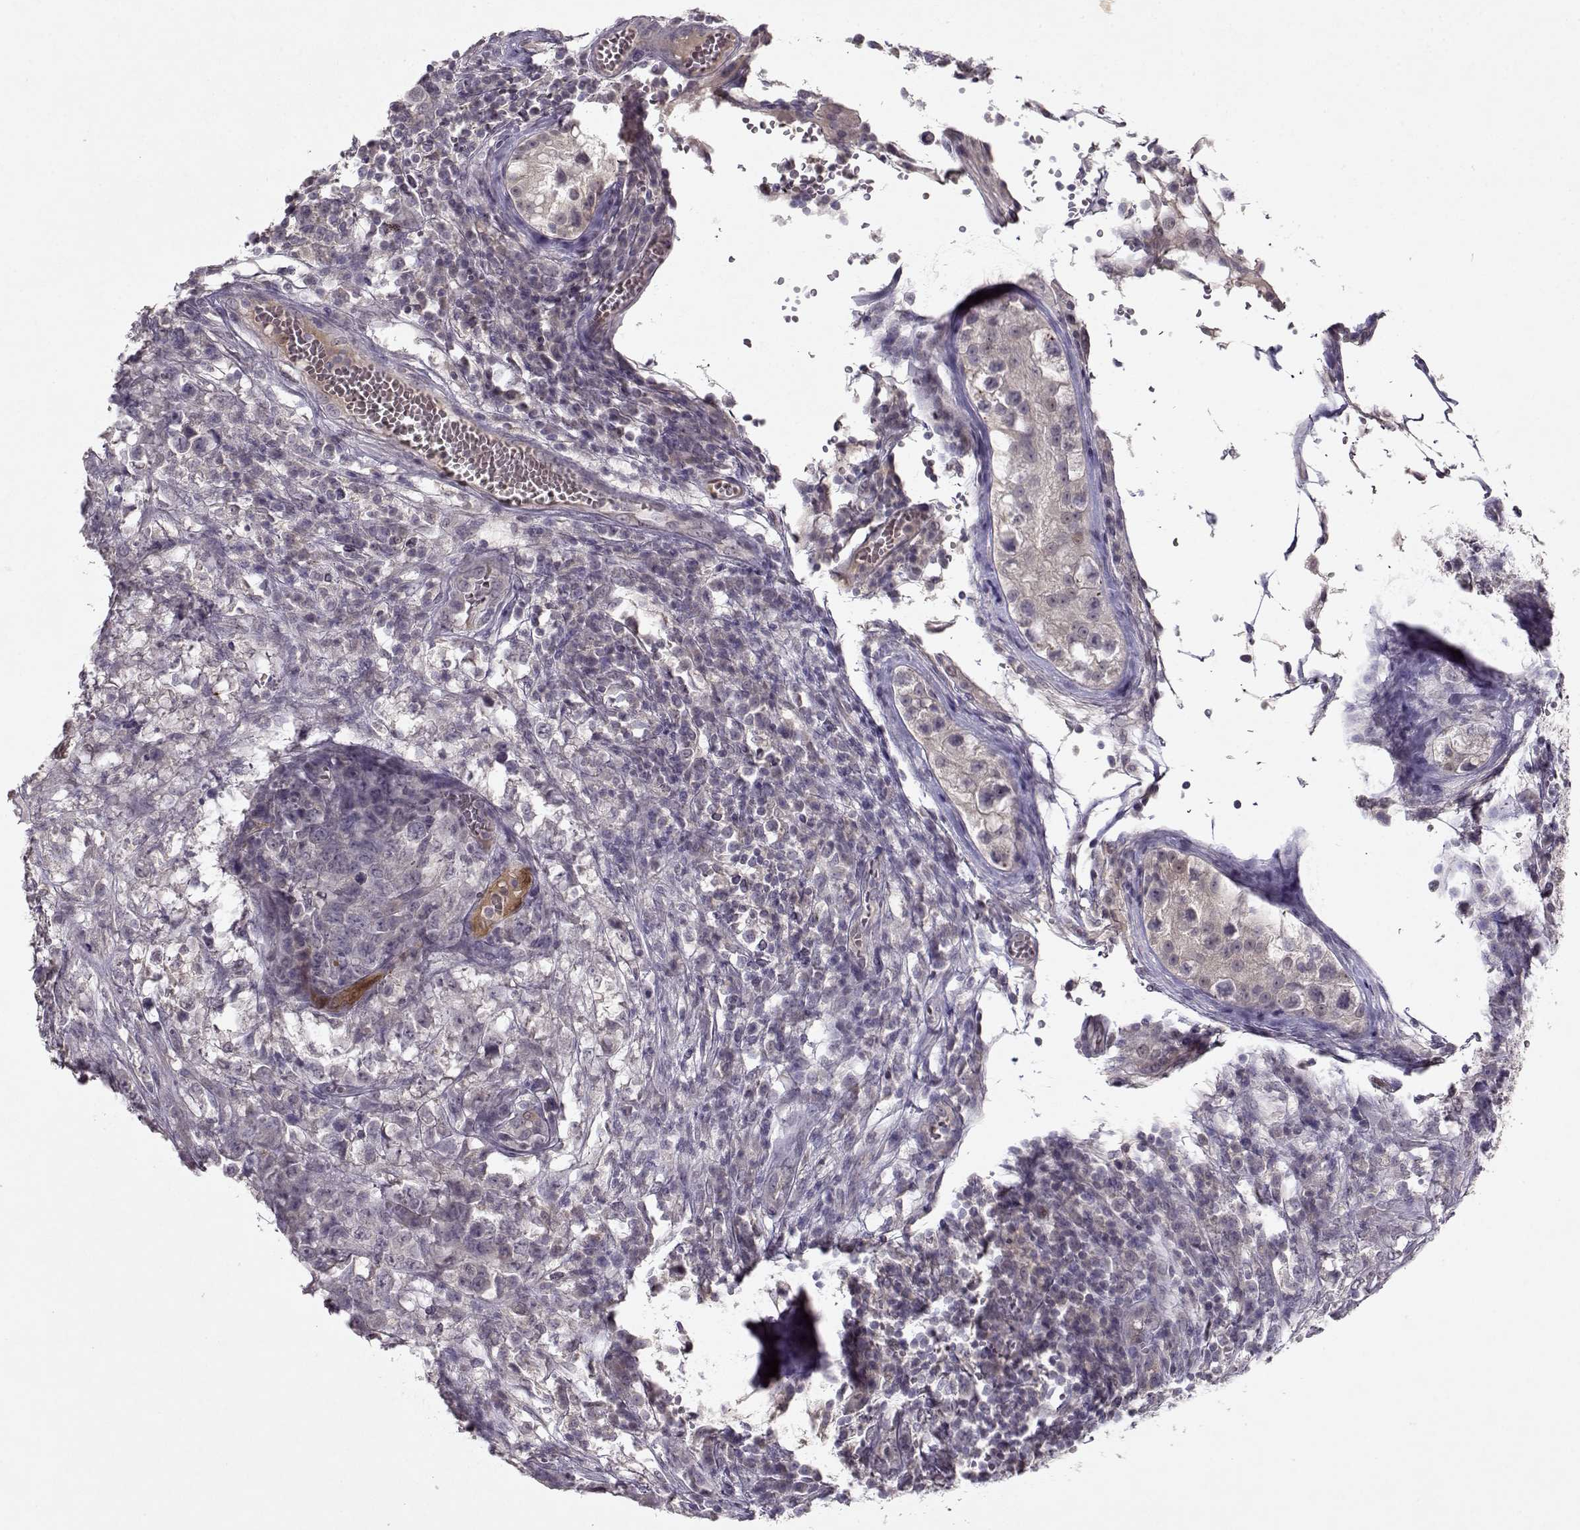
{"staining": {"intensity": "negative", "quantity": "none", "location": "none"}, "tissue": "testis cancer", "cell_type": "Tumor cells", "image_type": "cancer", "snomed": [{"axis": "morphology", "description": "Carcinoma, Embryonal, NOS"}, {"axis": "topography", "description": "Testis"}], "caption": "Testis cancer was stained to show a protein in brown. There is no significant expression in tumor cells. The staining was performed using DAB (3,3'-diaminobenzidine) to visualize the protein expression in brown, while the nuclei were stained in blue with hematoxylin (Magnification: 20x).", "gene": "BMX", "patient": {"sex": "male", "age": 23}}